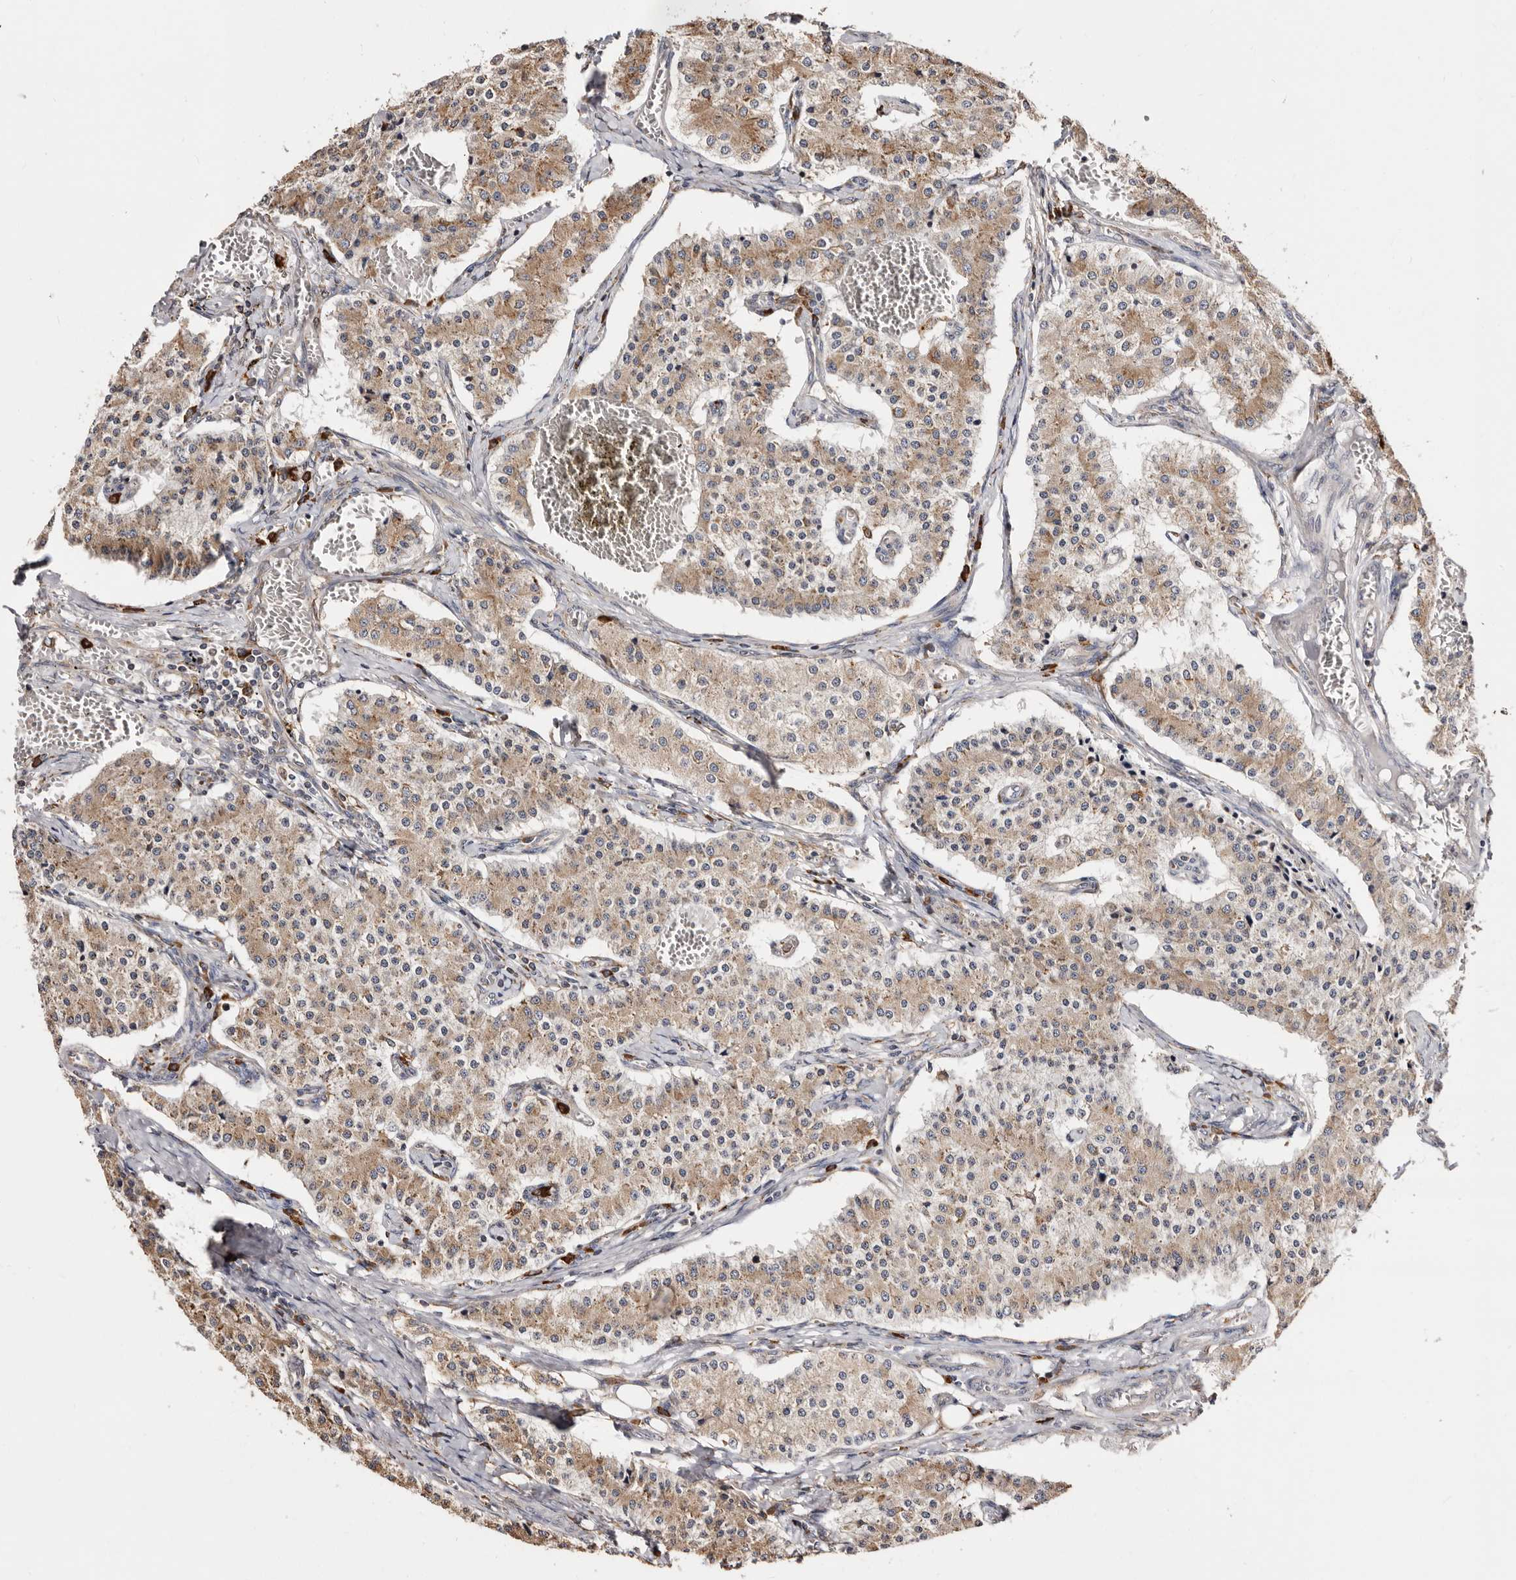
{"staining": {"intensity": "moderate", "quantity": ">75%", "location": "cytoplasmic/membranous"}, "tissue": "carcinoid", "cell_type": "Tumor cells", "image_type": "cancer", "snomed": [{"axis": "morphology", "description": "Carcinoid, malignant, NOS"}, {"axis": "topography", "description": "Colon"}], "caption": "Tumor cells exhibit moderate cytoplasmic/membranous positivity in approximately >75% of cells in carcinoid (malignant).", "gene": "ACBD6", "patient": {"sex": "female", "age": 52}}